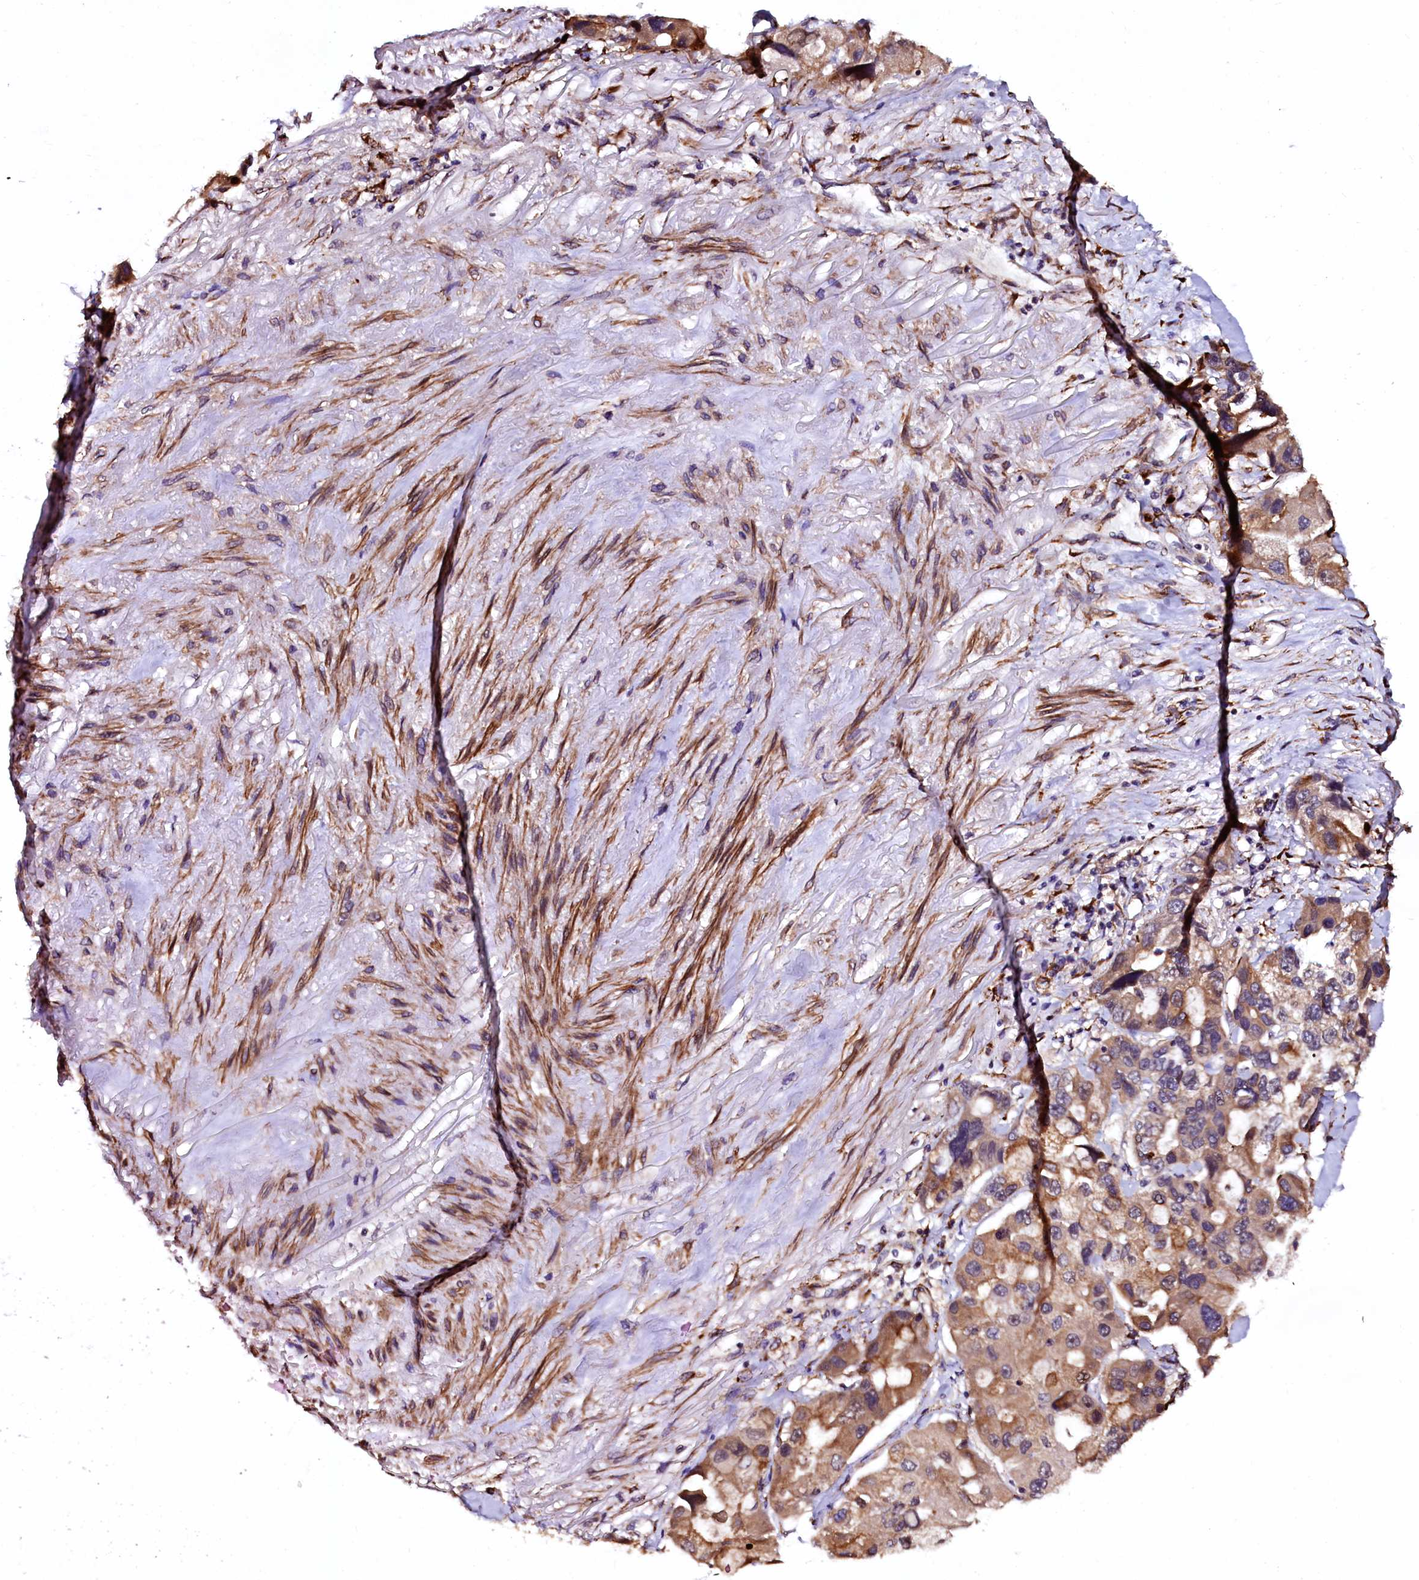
{"staining": {"intensity": "moderate", "quantity": ">75%", "location": "cytoplasmic/membranous"}, "tissue": "lung cancer", "cell_type": "Tumor cells", "image_type": "cancer", "snomed": [{"axis": "morphology", "description": "Adenocarcinoma, NOS"}, {"axis": "topography", "description": "Lung"}], "caption": "Lung adenocarcinoma stained with IHC demonstrates moderate cytoplasmic/membranous expression in approximately >75% of tumor cells. (Stains: DAB in brown, nuclei in blue, Microscopy: brightfield microscopy at high magnification).", "gene": "N4BP1", "patient": {"sex": "female", "age": 54}}